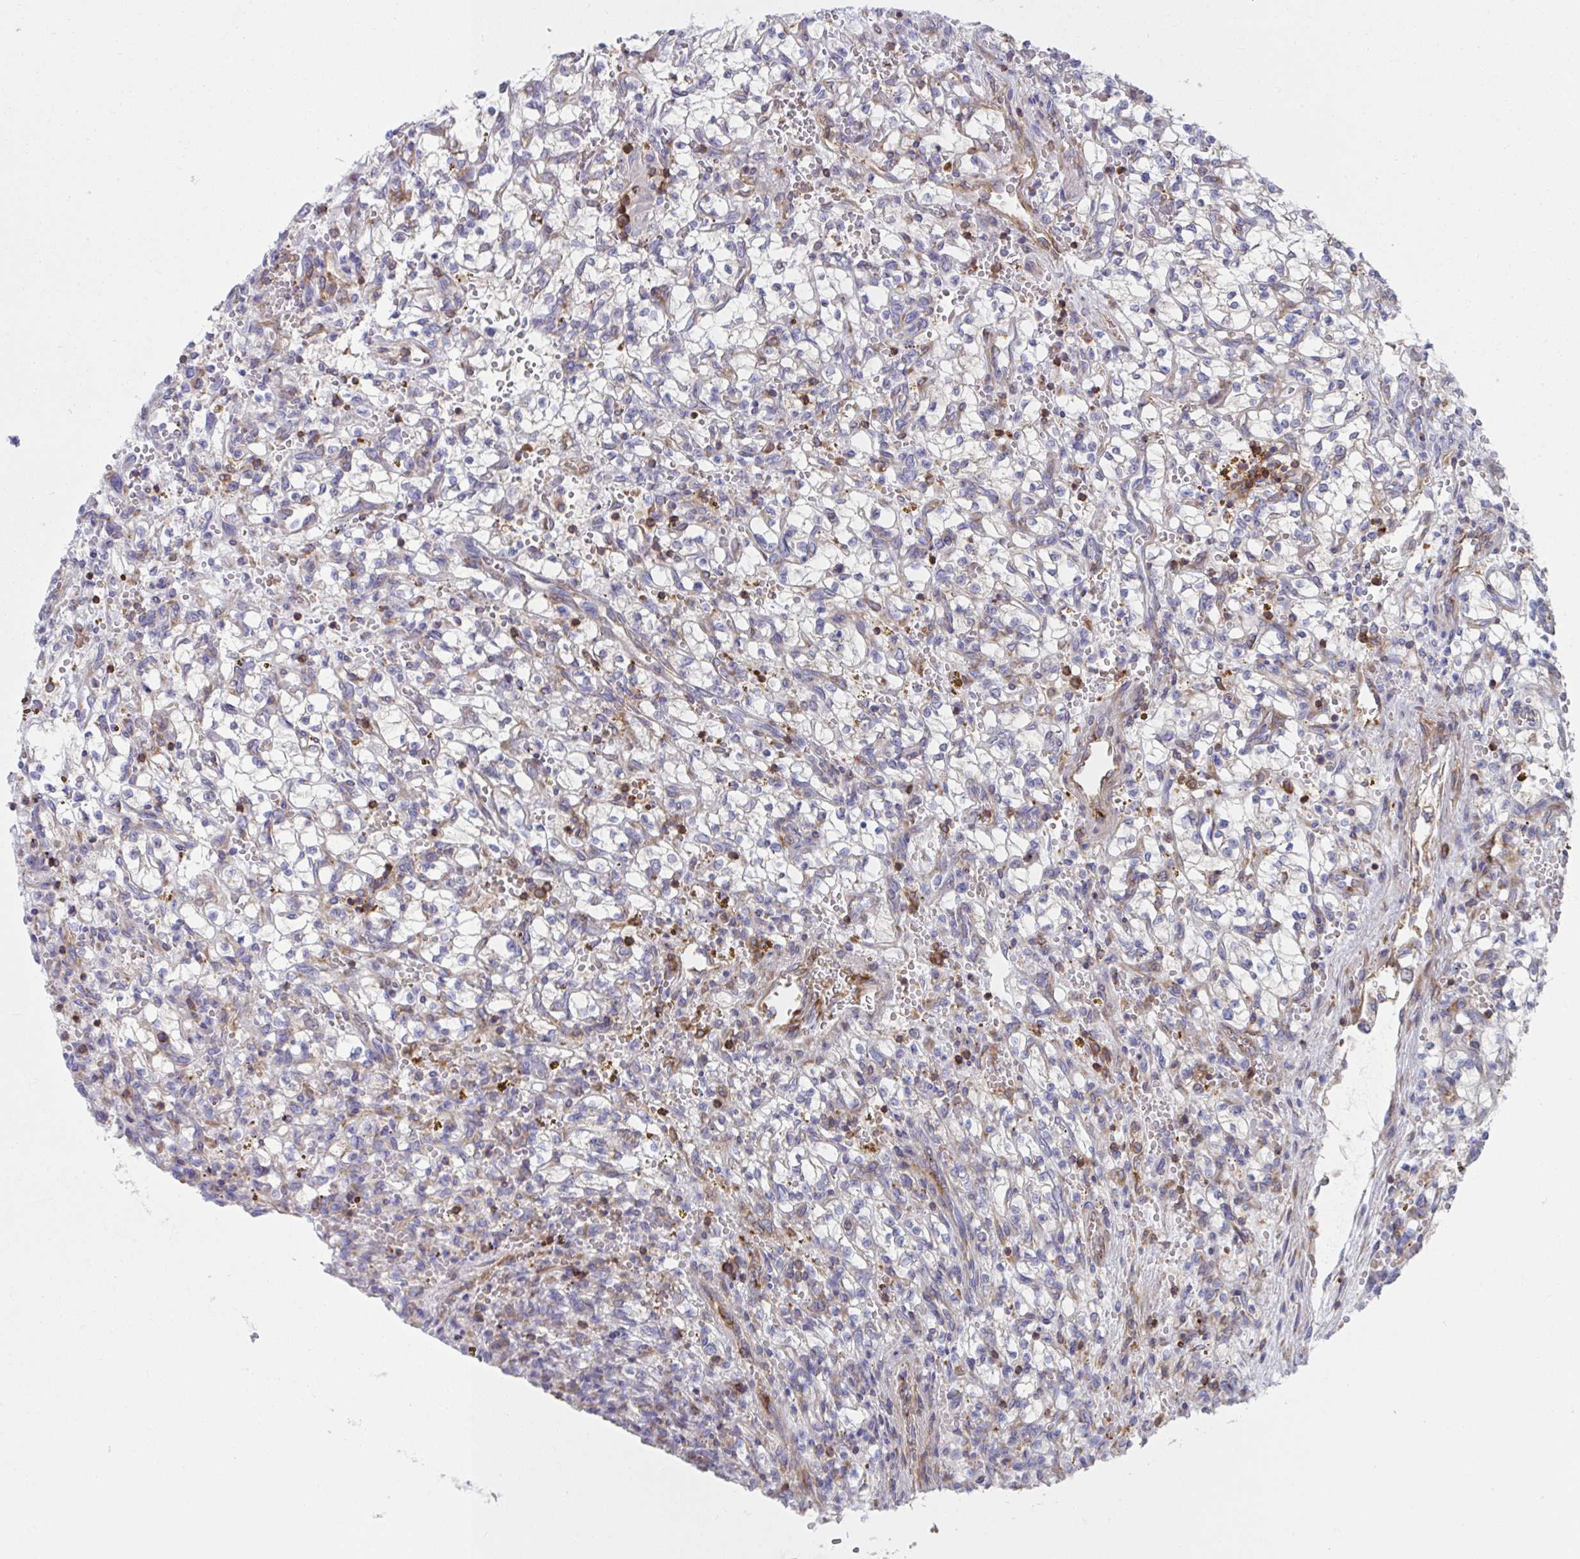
{"staining": {"intensity": "negative", "quantity": "none", "location": "none"}, "tissue": "renal cancer", "cell_type": "Tumor cells", "image_type": "cancer", "snomed": [{"axis": "morphology", "description": "Adenocarcinoma, NOS"}, {"axis": "topography", "description": "Kidney"}], "caption": "The micrograph reveals no staining of tumor cells in renal adenocarcinoma.", "gene": "WNK1", "patient": {"sex": "female", "age": 64}}